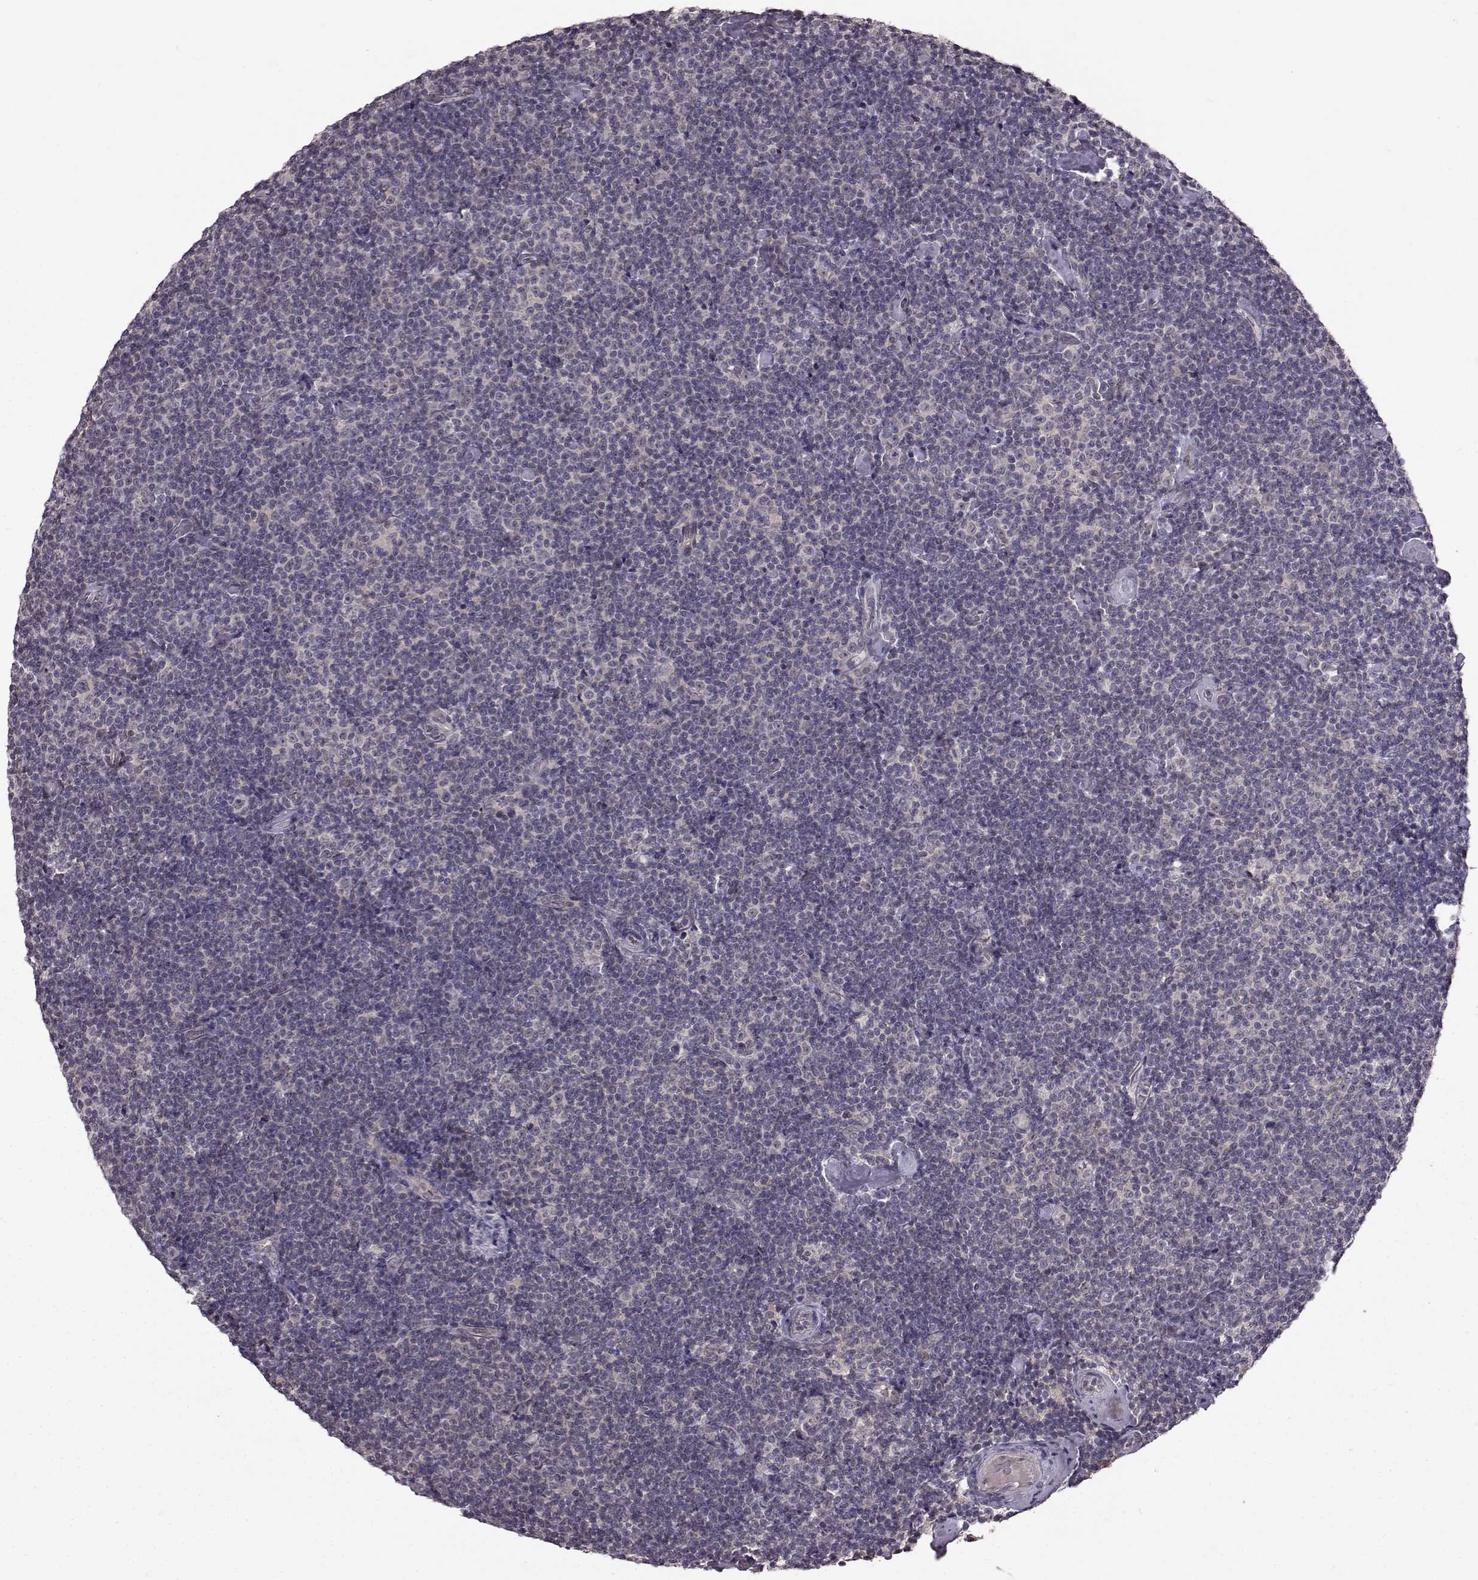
{"staining": {"intensity": "negative", "quantity": "none", "location": "none"}, "tissue": "lymphoma", "cell_type": "Tumor cells", "image_type": "cancer", "snomed": [{"axis": "morphology", "description": "Malignant lymphoma, non-Hodgkin's type, Low grade"}, {"axis": "topography", "description": "Lymph node"}], "caption": "Immunohistochemistry (IHC) of human lymphoma reveals no expression in tumor cells.", "gene": "NTRK2", "patient": {"sex": "male", "age": 81}}